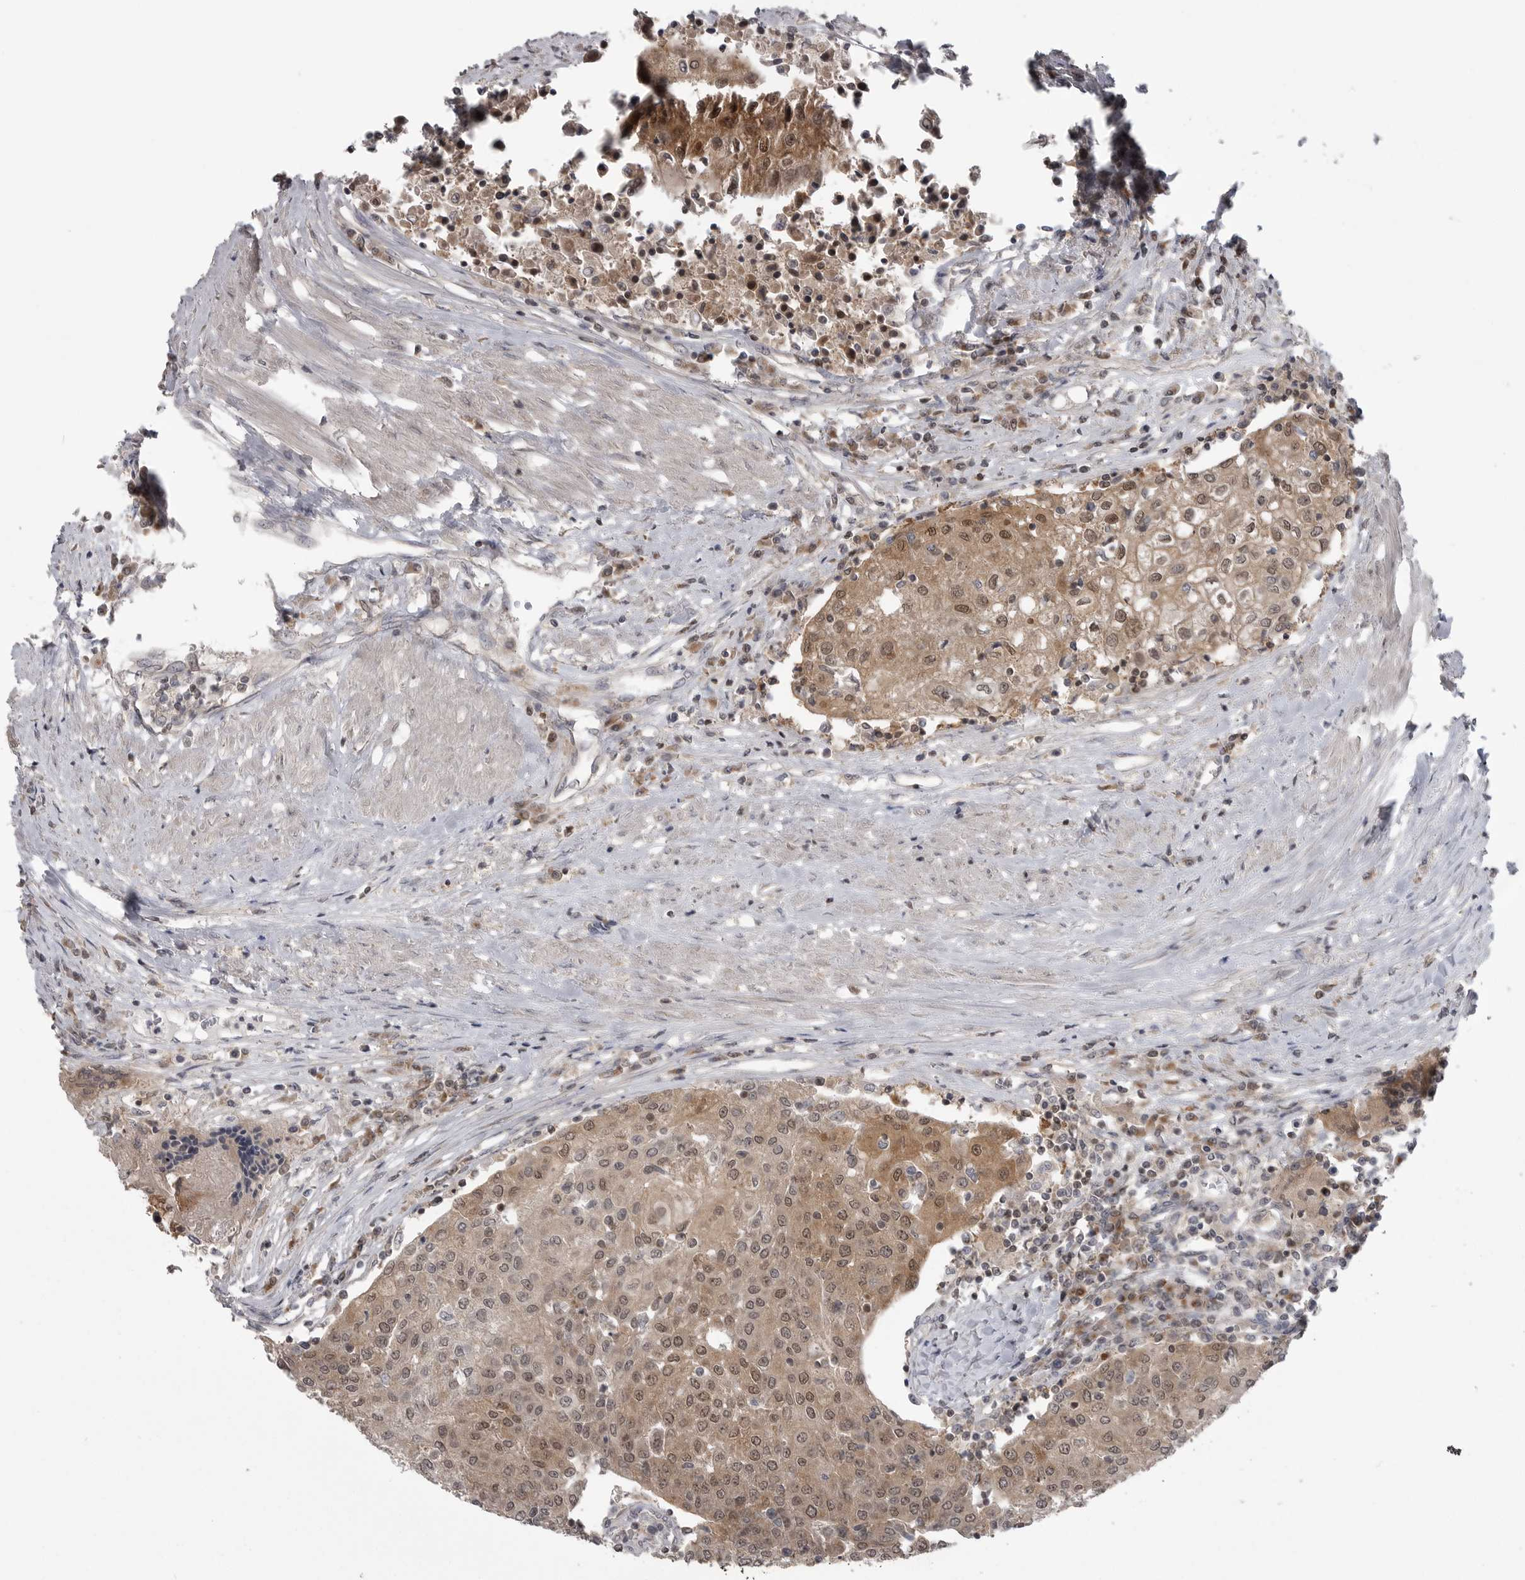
{"staining": {"intensity": "moderate", "quantity": ">75%", "location": "cytoplasmic/membranous,nuclear"}, "tissue": "urothelial cancer", "cell_type": "Tumor cells", "image_type": "cancer", "snomed": [{"axis": "morphology", "description": "Urothelial carcinoma, High grade"}, {"axis": "topography", "description": "Urinary bladder"}], "caption": "Protein expression analysis of urothelial cancer displays moderate cytoplasmic/membranous and nuclear positivity in about >75% of tumor cells.", "gene": "MAPK13", "patient": {"sex": "female", "age": 85}}